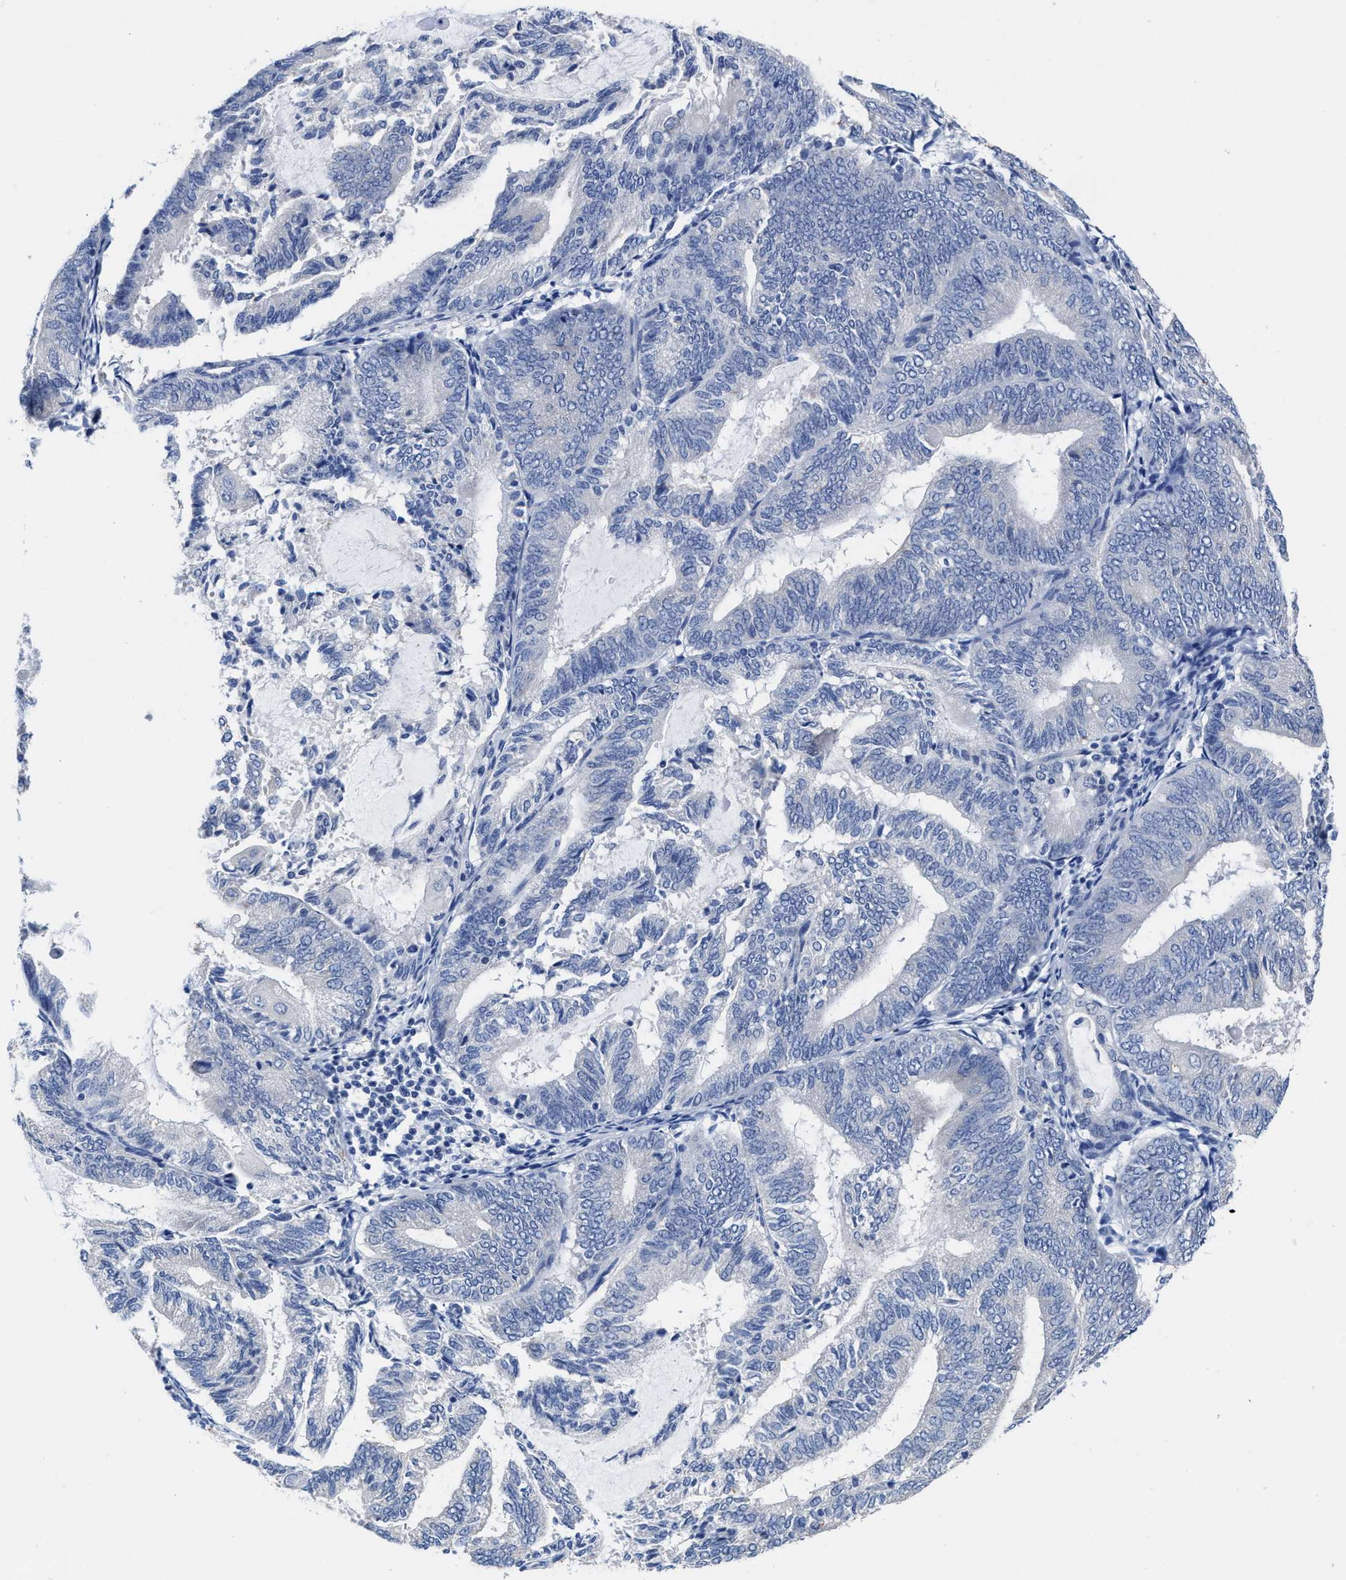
{"staining": {"intensity": "negative", "quantity": "none", "location": "none"}, "tissue": "endometrial cancer", "cell_type": "Tumor cells", "image_type": "cancer", "snomed": [{"axis": "morphology", "description": "Adenocarcinoma, NOS"}, {"axis": "topography", "description": "Endometrium"}], "caption": "There is no significant positivity in tumor cells of adenocarcinoma (endometrial). (Immunohistochemistry, brightfield microscopy, high magnification).", "gene": "HOOK1", "patient": {"sex": "female", "age": 81}}